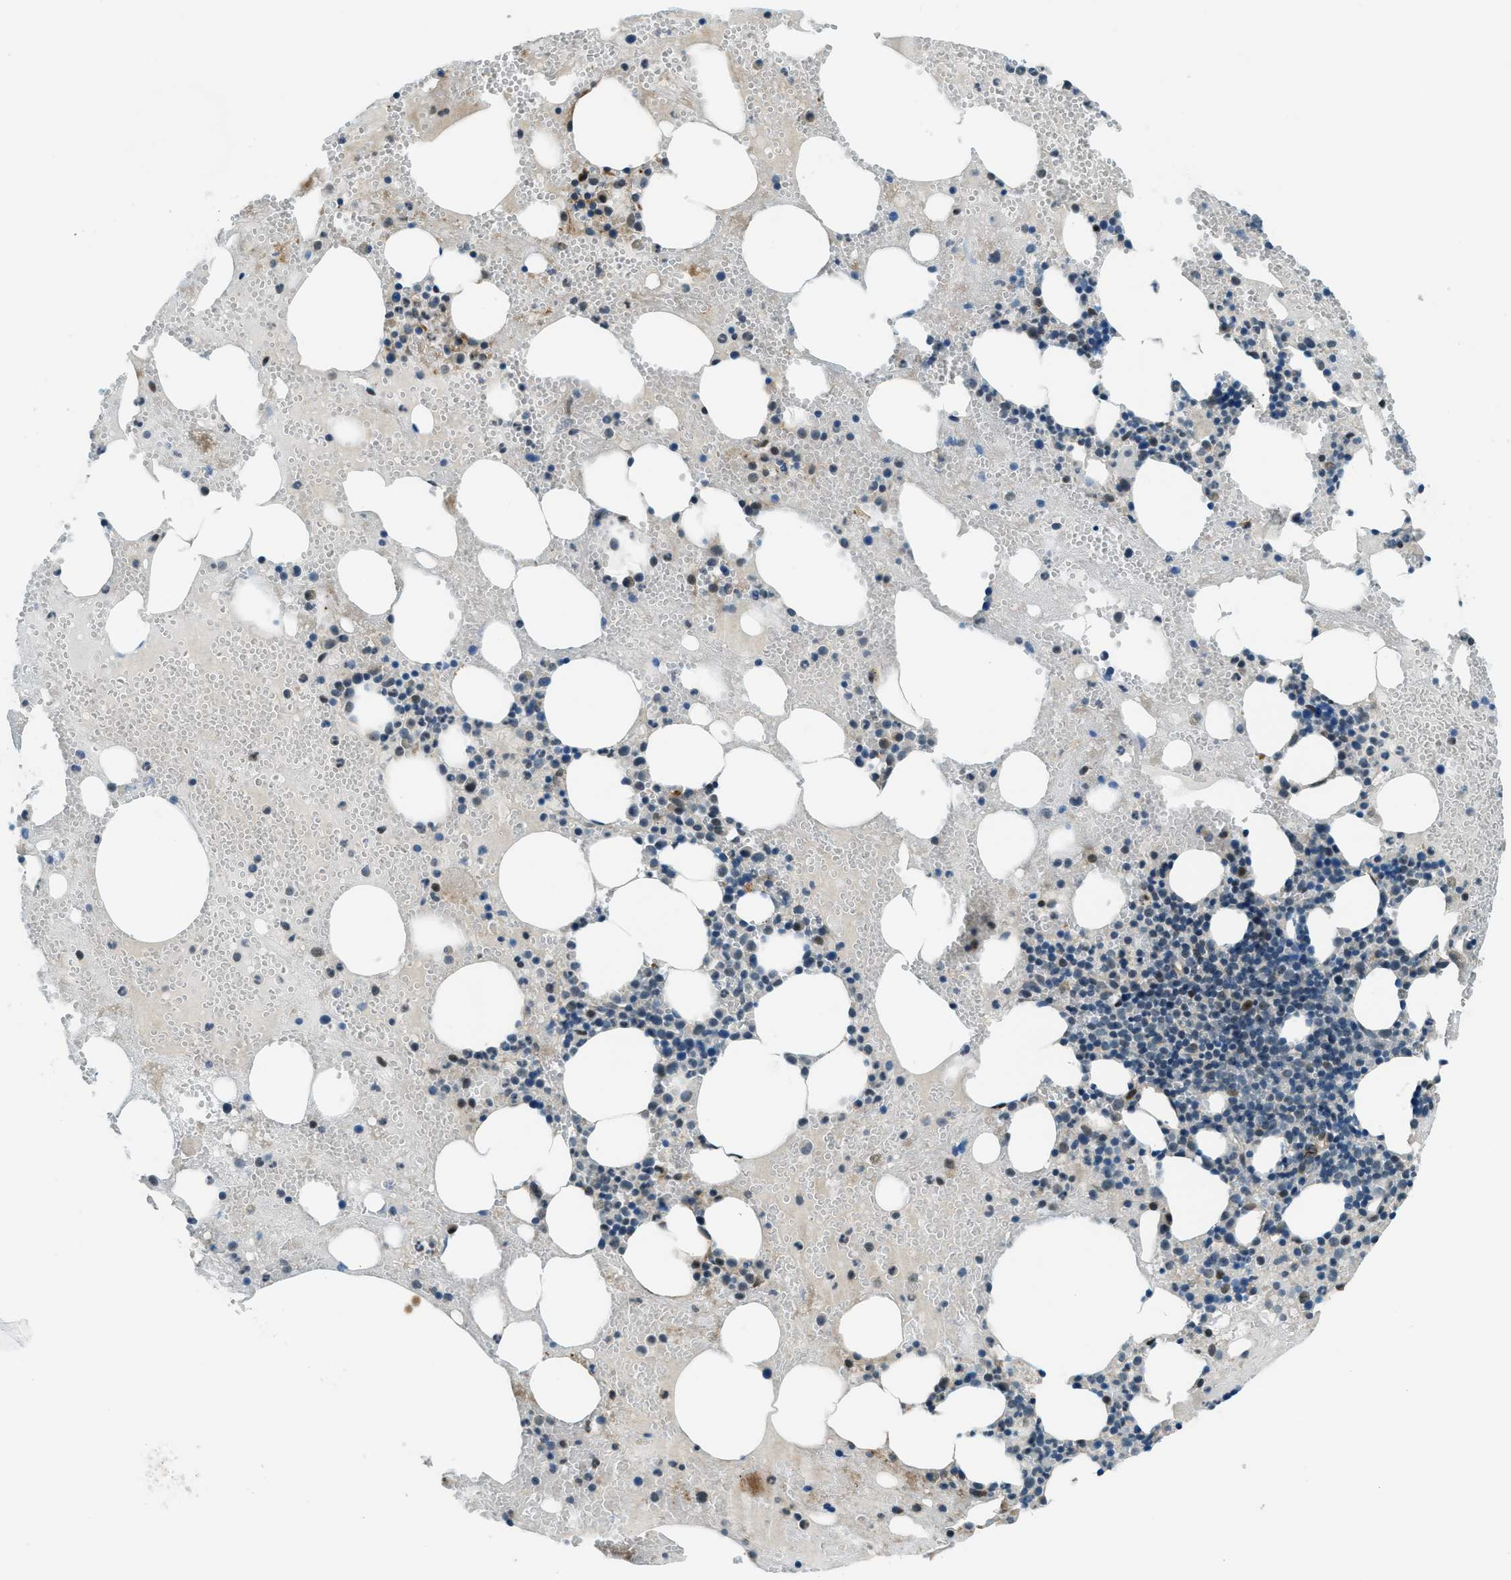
{"staining": {"intensity": "moderate", "quantity": "<25%", "location": "nuclear"}, "tissue": "bone marrow", "cell_type": "Hematopoietic cells", "image_type": "normal", "snomed": [{"axis": "morphology", "description": "Normal tissue, NOS"}, {"axis": "morphology", "description": "Inflammation, NOS"}, {"axis": "topography", "description": "Bone marrow"}], "caption": "Bone marrow stained with immunohistochemistry displays moderate nuclear expression in approximately <25% of hematopoietic cells. (IHC, brightfield microscopy, high magnification).", "gene": "NPEPL1", "patient": {"sex": "female", "age": 78}}